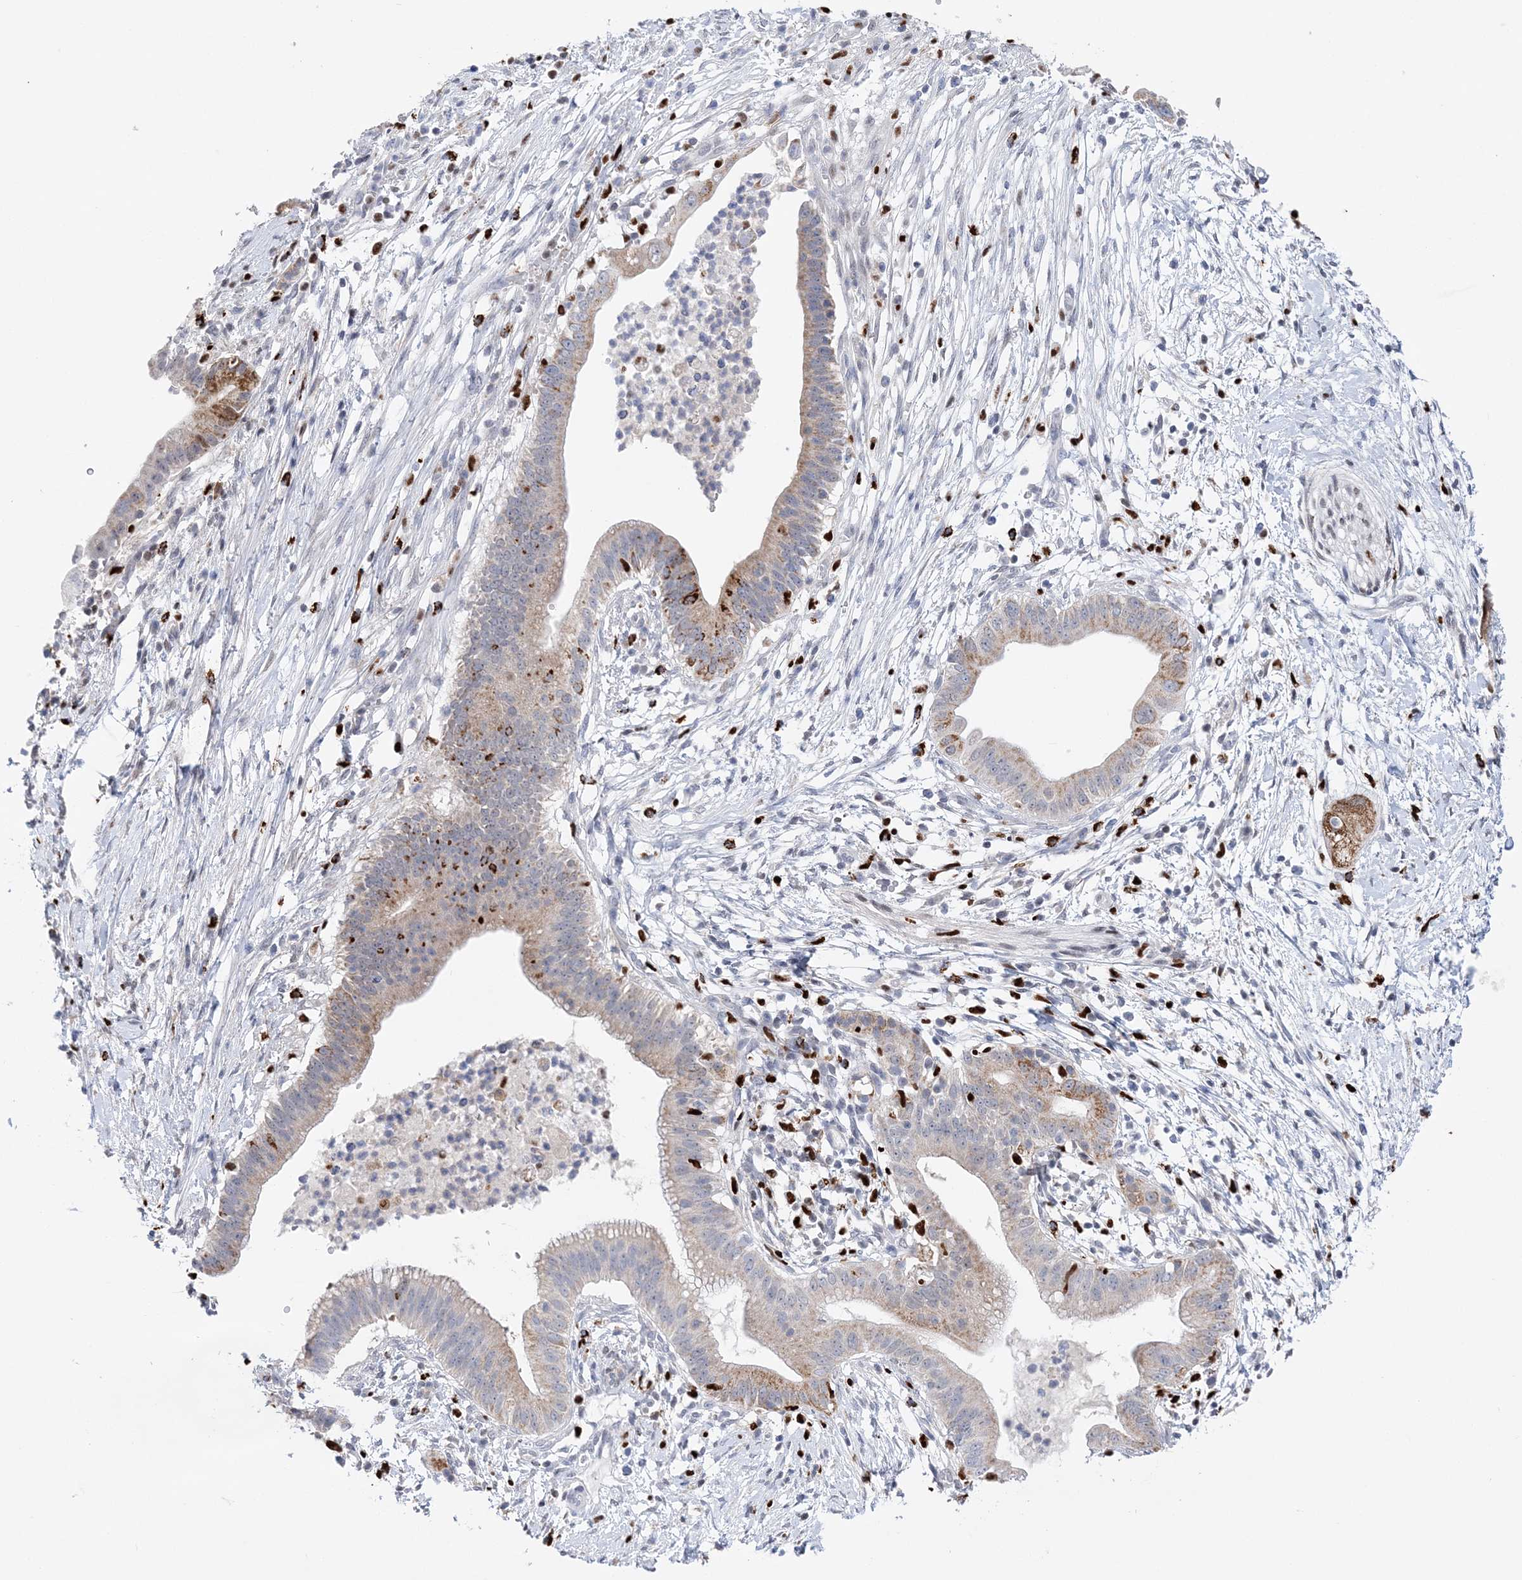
{"staining": {"intensity": "moderate", "quantity": "<25%", "location": "cytoplasmic/membranous"}, "tissue": "pancreatic cancer", "cell_type": "Tumor cells", "image_type": "cancer", "snomed": [{"axis": "morphology", "description": "Adenocarcinoma, NOS"}, {"axis": "topography", "description": "Pancreas"}], "caption": "An immunohistochemistry image of neoplastic tissue is shown. Protein staining in brown labels moderate cytoplasmic/membranous positivity in pancreatic adenocarcinoma within tumor cells.", "gene": "NIT2", "patient": {"sex": "male", "age": 68}}